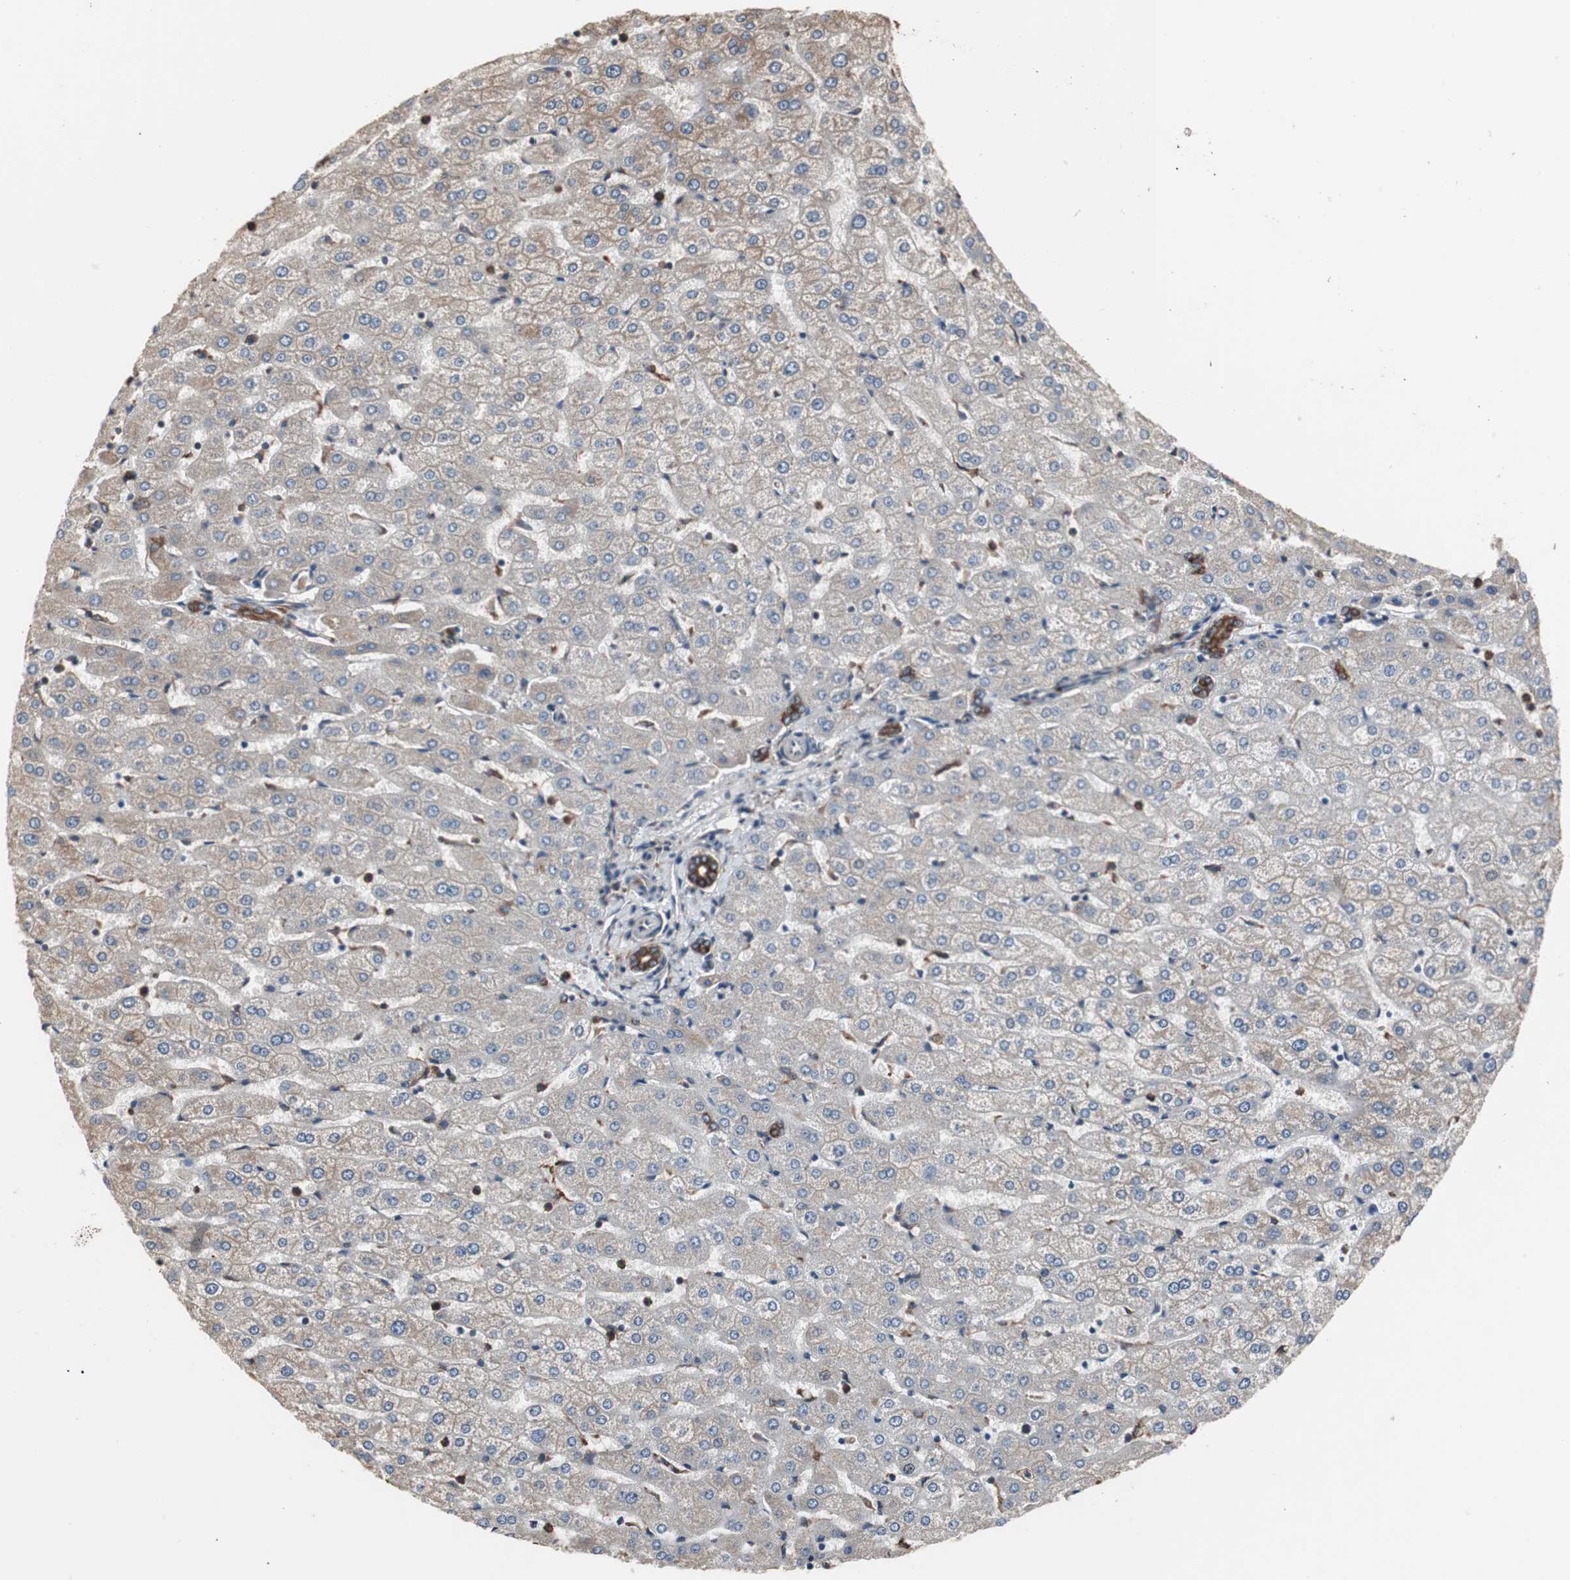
{"staining": {"intensity": "strong", "quantity": ">75%", "location": "cytoplasmic/membranous"}, "tissue": "liver", "cell_type": "Cholangiocytes", "image_type": "normal", "snomed": [{"axis": "morphology", "description": "Normal tissue, NOS"}, {"axis": "morphology", "description": "Fibrosis, NOS"}, {"axis": "topography", "description": "Liver"}], "caption": "Immunohistochemistry photomicrograph of unremarkable liver: liver stained using IHC exhibits high levels of strong protein expression localized specifically in the cytoplasmic/membranous of cholangiocytes, appearing as a cytoplasmic/membranous brown color.", "gene": "CALU", "patient": {"sex": "female", "age": 29}}